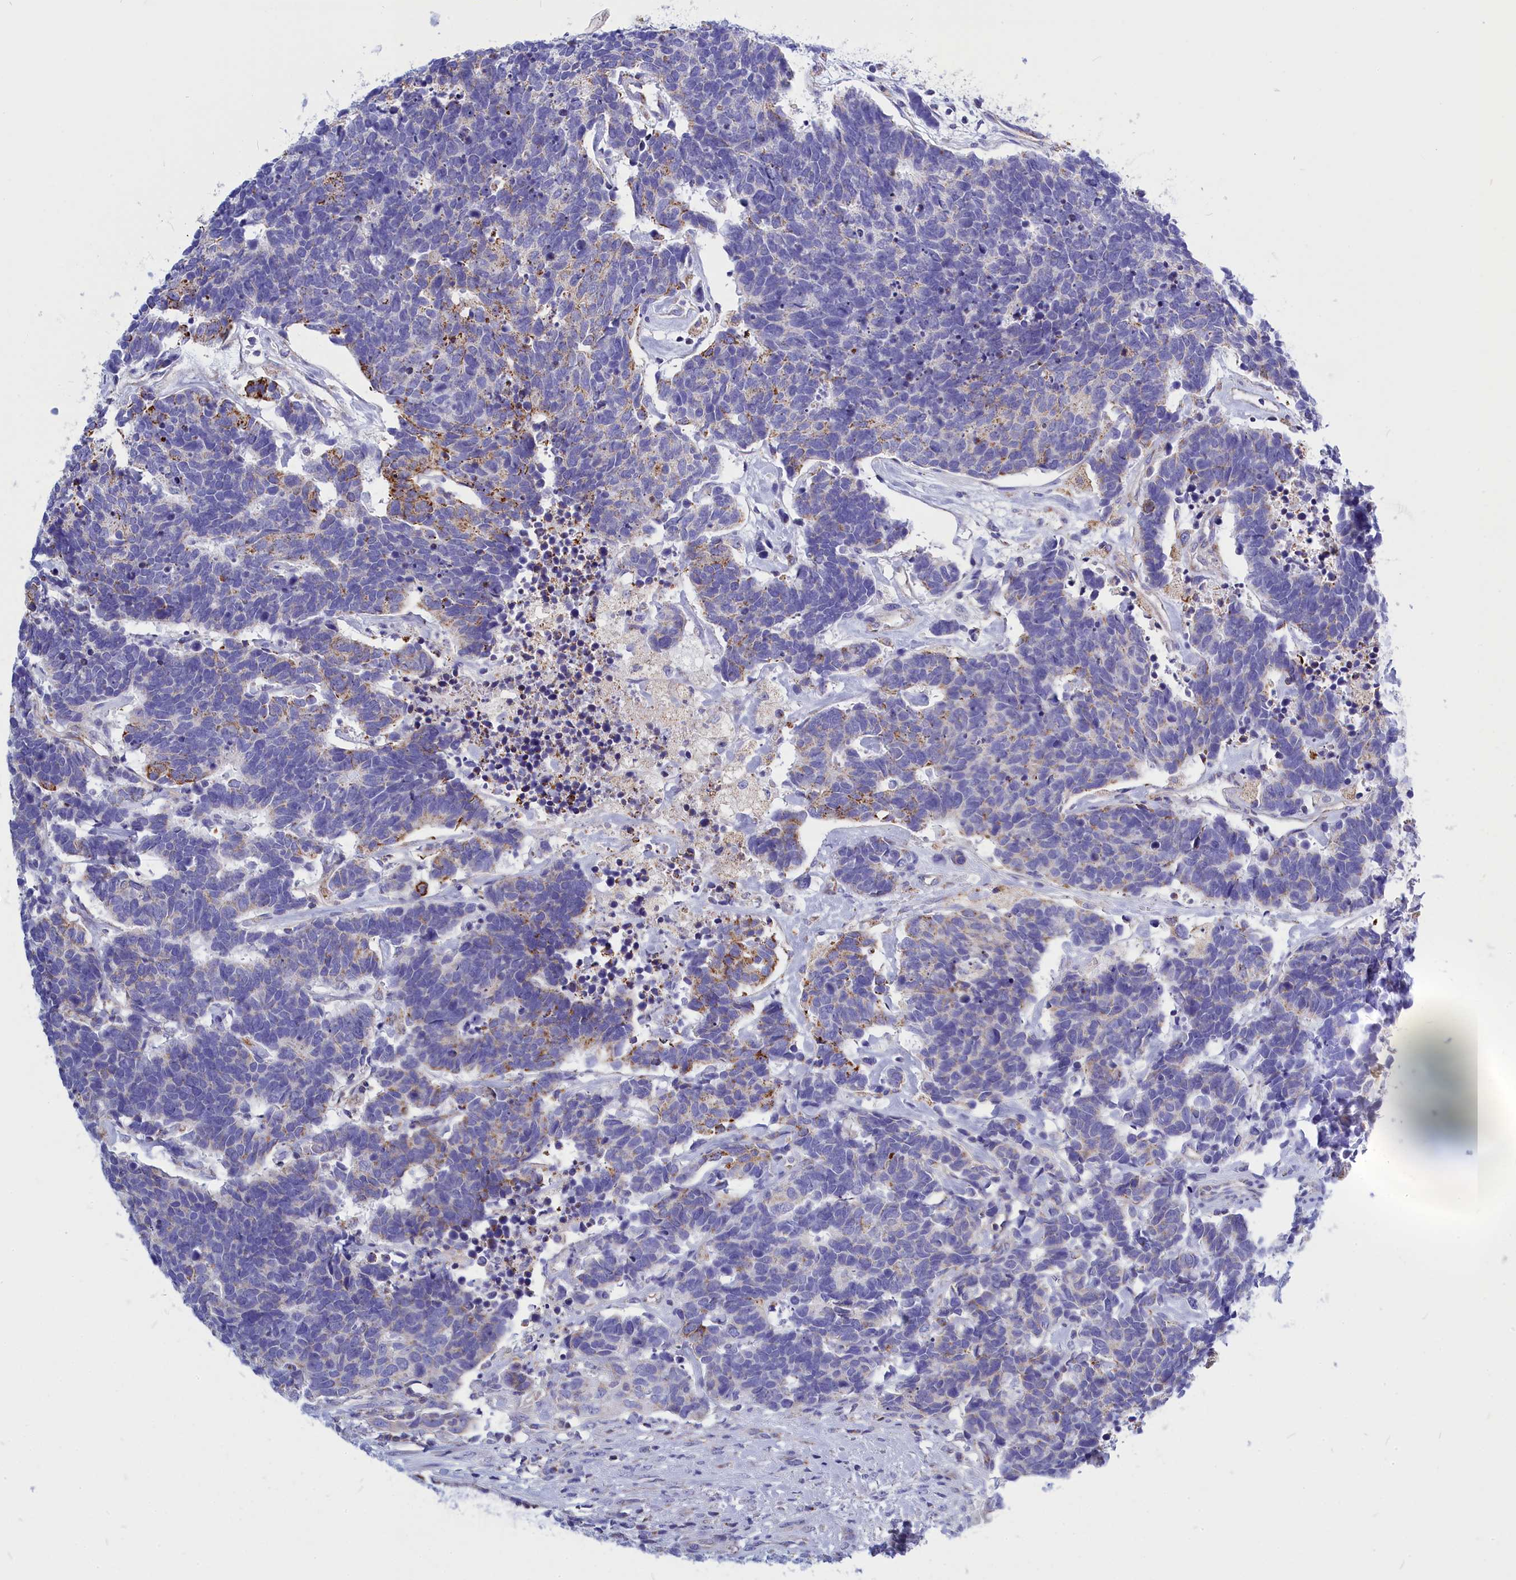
{"staining": {"intensity": "moderate", "quantity": "<25%", "location": "cytoplasmic/membranous"}, "tissue": "carcinoid", "cell_type": "Tumor cells", "image_type": "cancer", "snomed": [{"axis": "morphology", "description": "Carcinoma, NOS"}, {"axis": "morphology", "description": "Carcinoid, malignant, NOS"}, {"axis": "topography", "description": "Urinary bladder"}], "caption": "There is low levels of moderate cytoplasmic/membranous positivity in tumor cells of carcinoma, as demonstrated by immunohistochemical staining (brown color).", "gene": "CCRL2", "patient": {"sex": "male", "age": 57}}